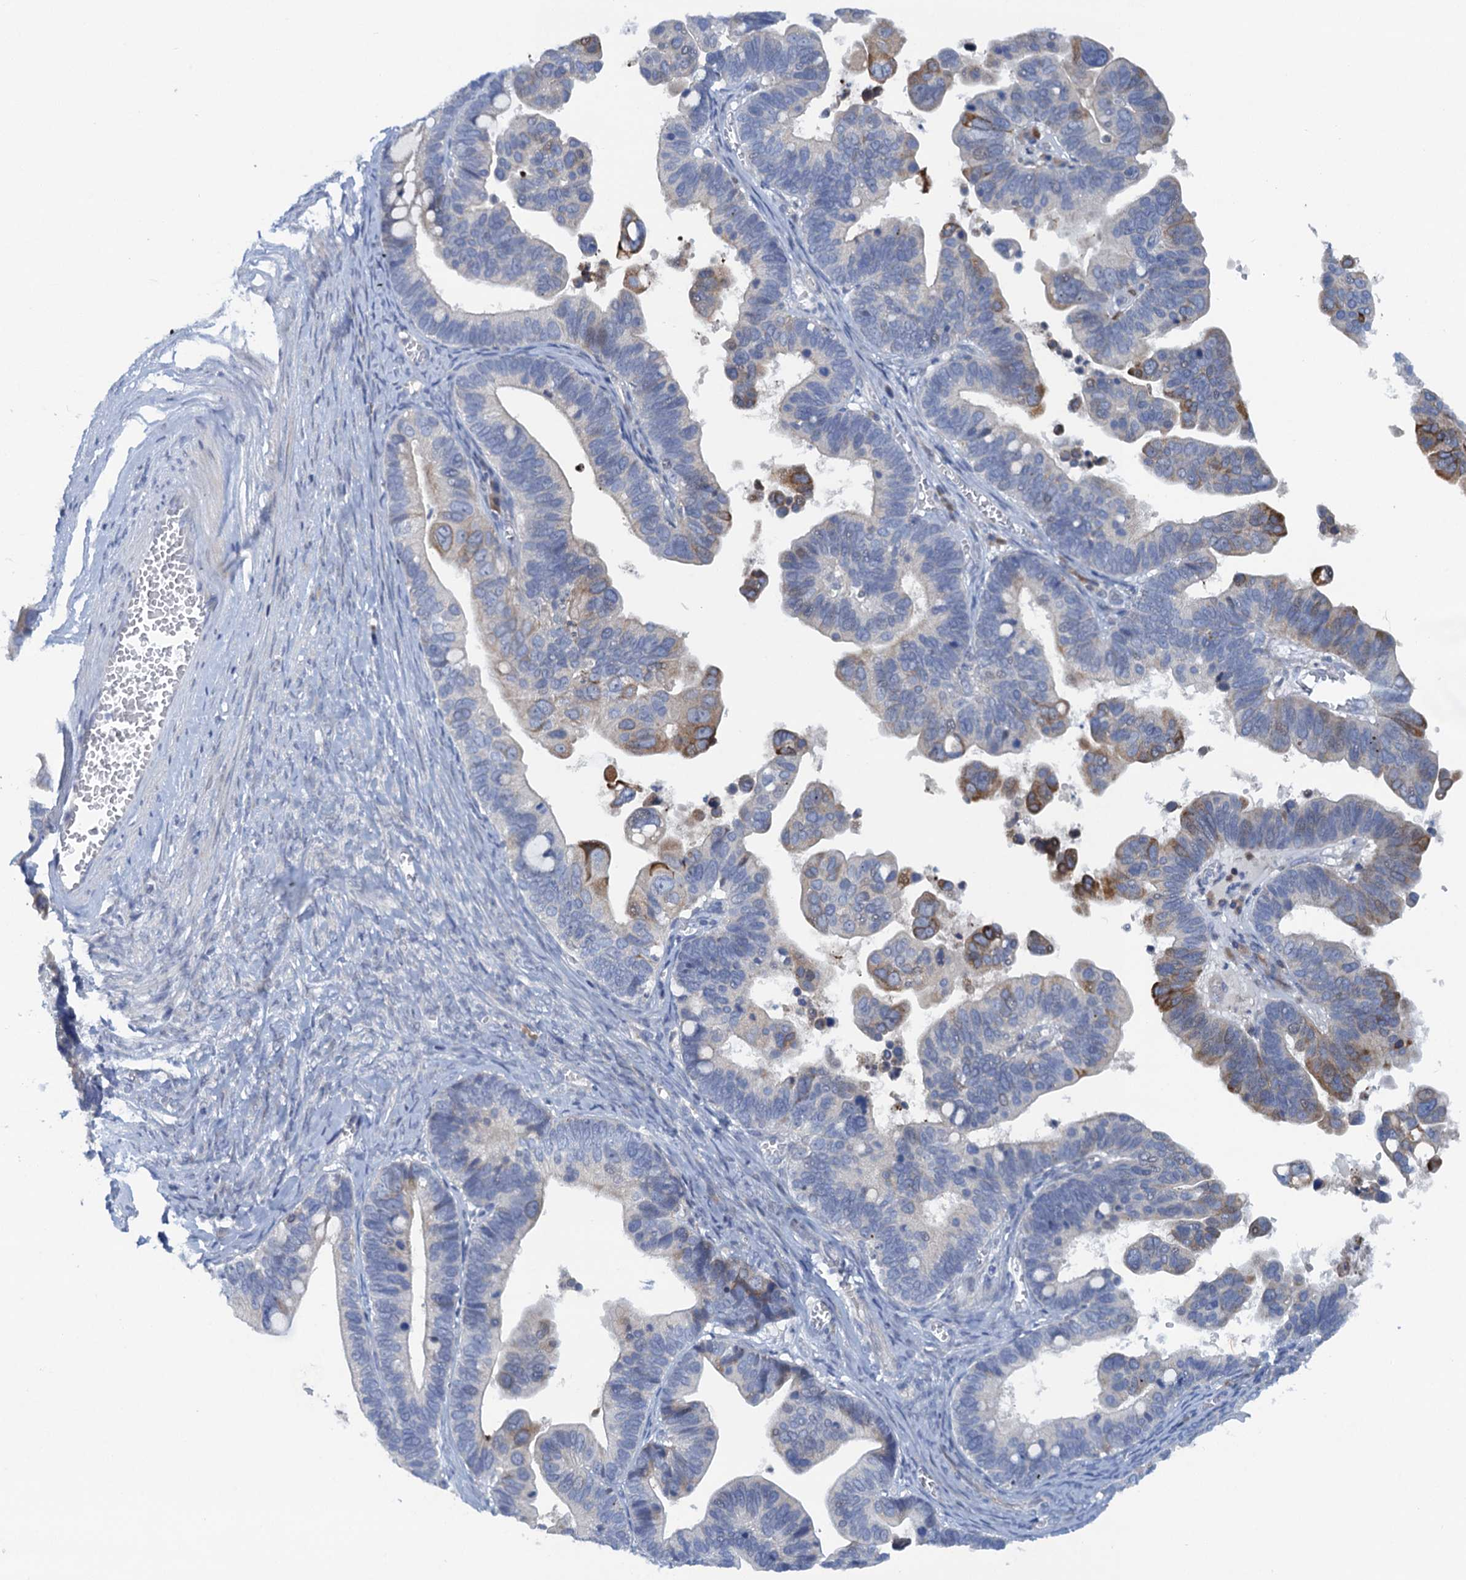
{"staining": {"intensity": "moderate", "quantity": "<25%", "location": "cytoplasmic/membranous"}, "tissue": "ovarian cancer", "cell_type": "Tumor cells", "image_type": "cancer", "snomed": [{"axis": "morphology", "description": "Cystadenocarcinoma, serous, NOS"}, {"axis": "topography", "description": "Ovary"}], "caption": "Immunohistochemistry micrograph of human ovarian serous cystadenocarcinoma stained for a protein (brown), which reveals low levels of moderate cytoplasmic/membranous staining in about <25% of tumor cells.", "gene": "QPCTL", "patient": {"sex": "female", "age": 56}}